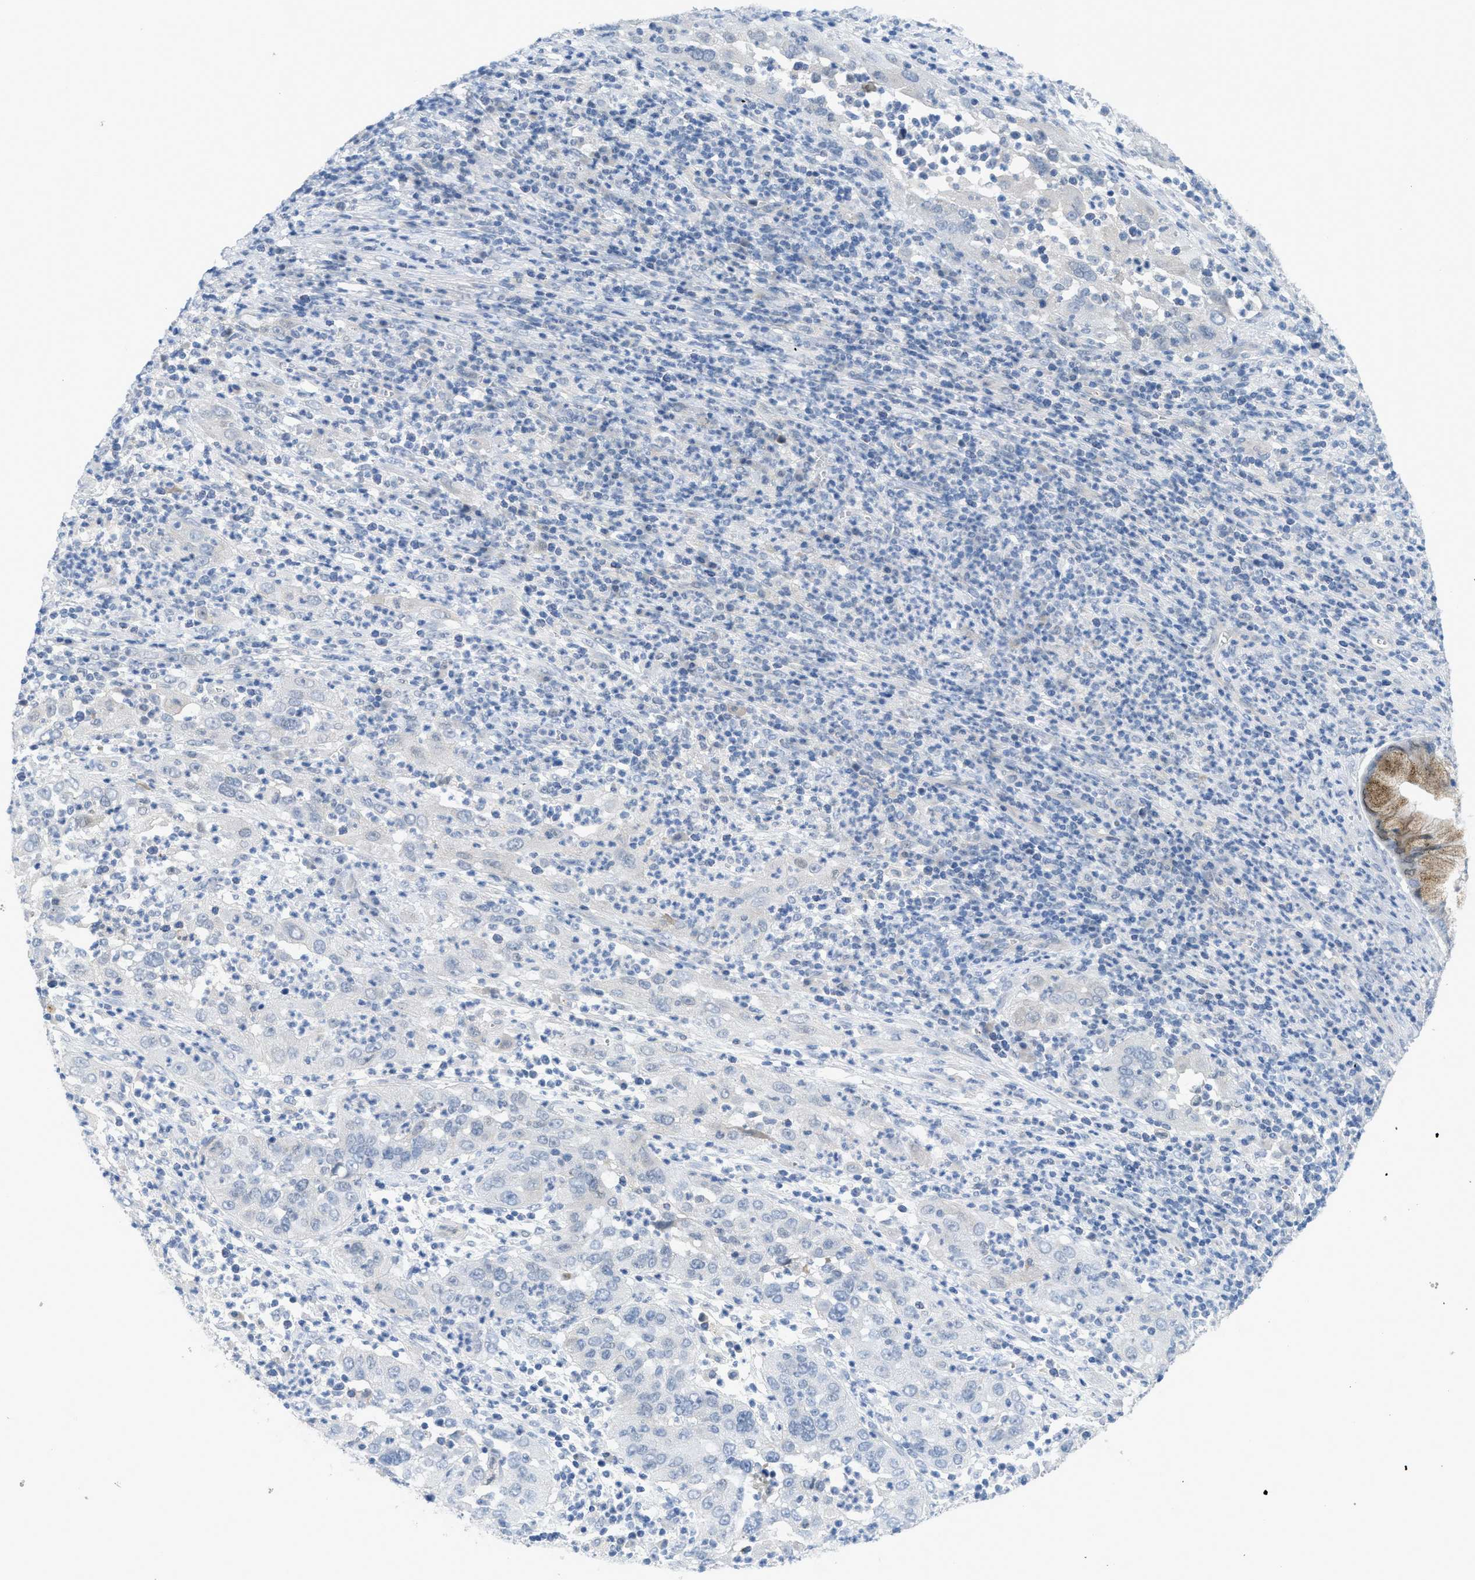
{"staining": {"intensity": "negative", "quantity": "none", "location": "none"}, "tissue": "cervical cancer", "cell_type": "Tumor cells", "image_type": "cancer", "snomed": [{"axis": "morphology", "description": "Squamous cell carcinoma, NOS"}, {"axis": "topography", "description": "Cervix"}], "caption": "Cervical squamous cell carcinoma stained for a protein using IHC reveals no expression tumor cells.", "gene": "TNFAIP1", "patient": {"sex": "female", "age": 32}}